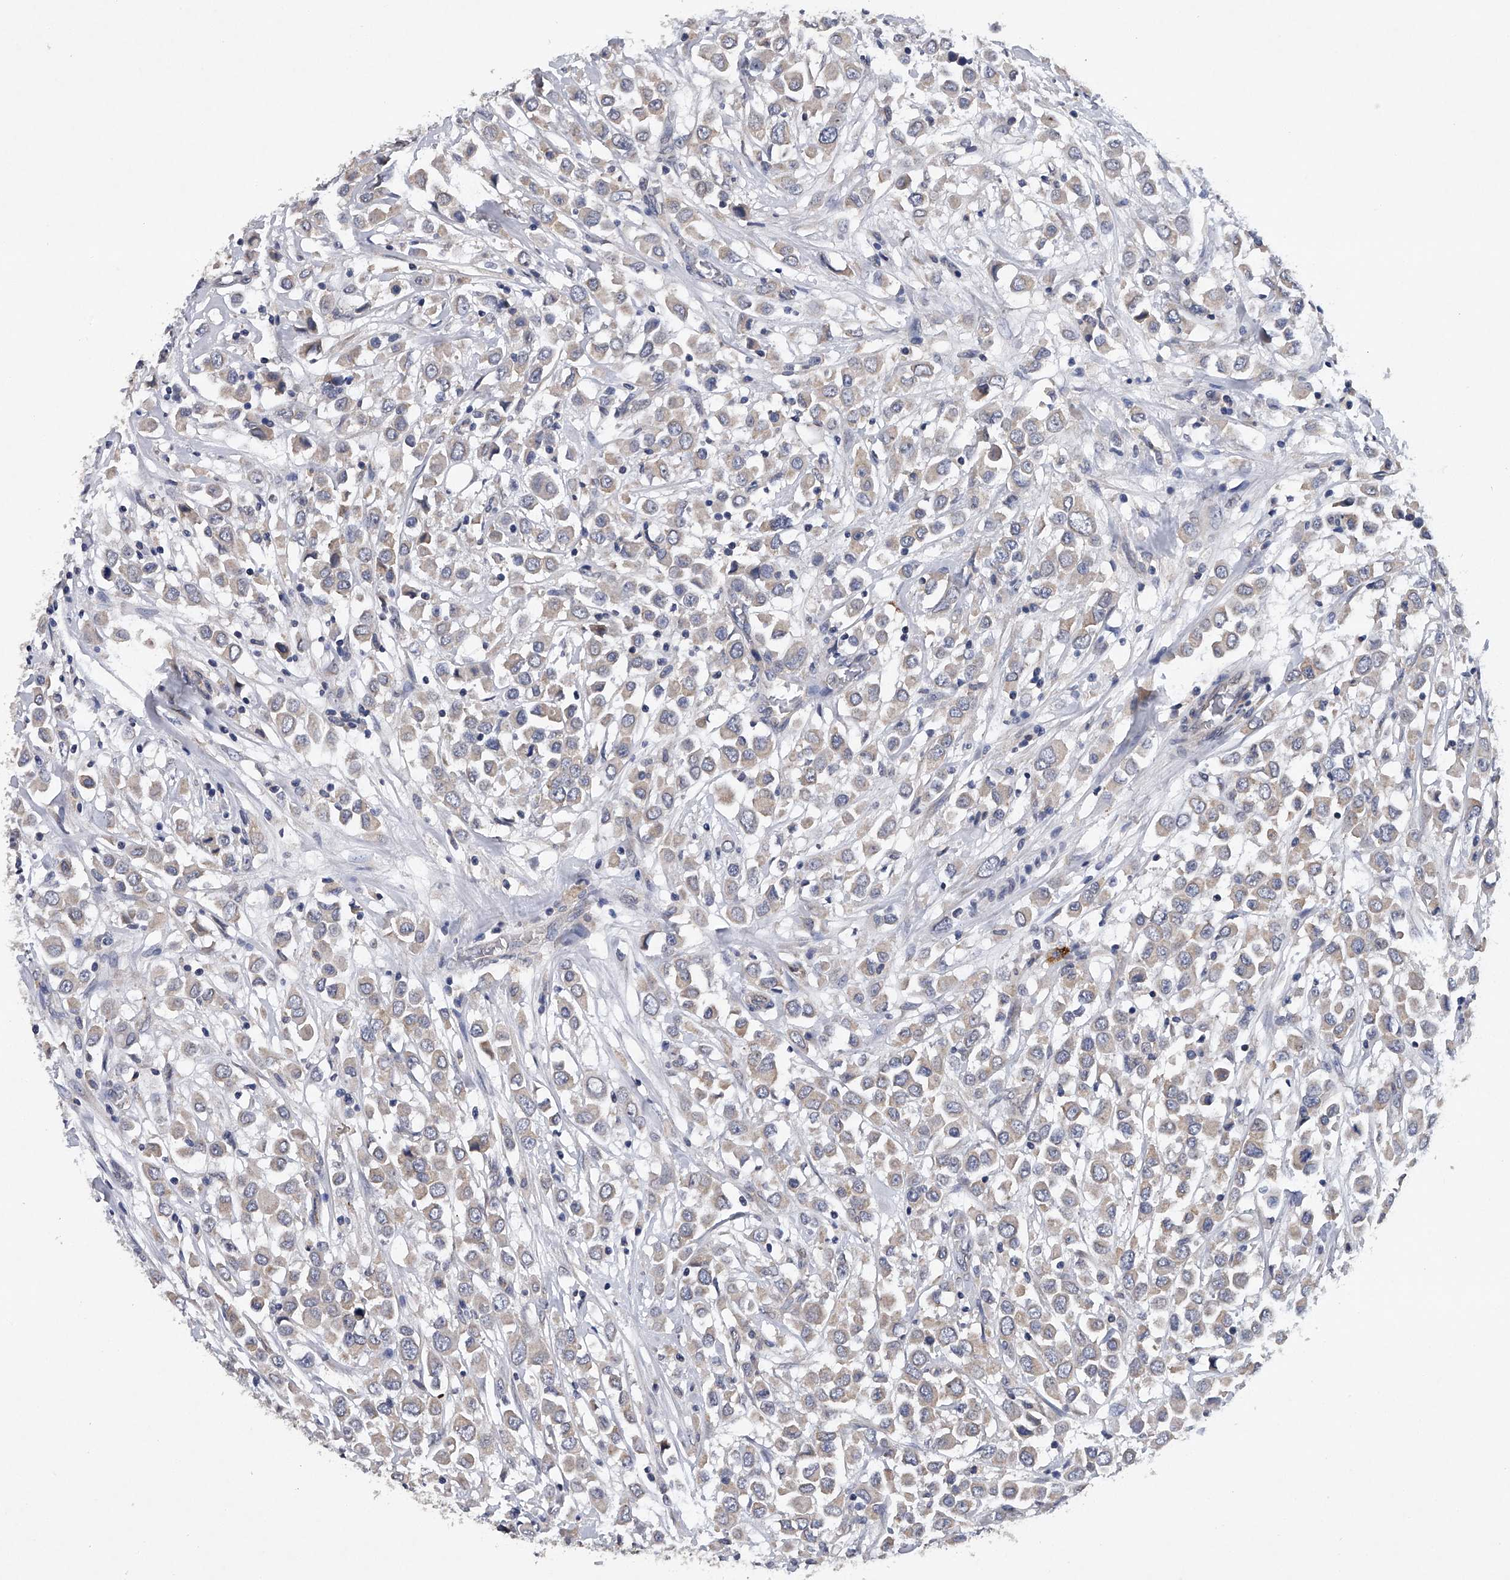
{"staining": {"intensity": "weak", "quantity": "<25%", "location": "cytoplasmic/membranous"}, "tissue": "breast cancer", "cell_type": "Tumor cells", "image_type": "cancer", "snomed": [{"axis": "morphology", "description": "Duct carcinoma"}, {"axis": "topography", "description": "Breast"}], "caption": "Immunohistochemistry histopathology image of human intraductal carcinoma (breast) stained for a protein (brown), which reveals no positivity in tumor cells.", "gene": "RNF5", "patient": {"sex": "female", "age": 61}}